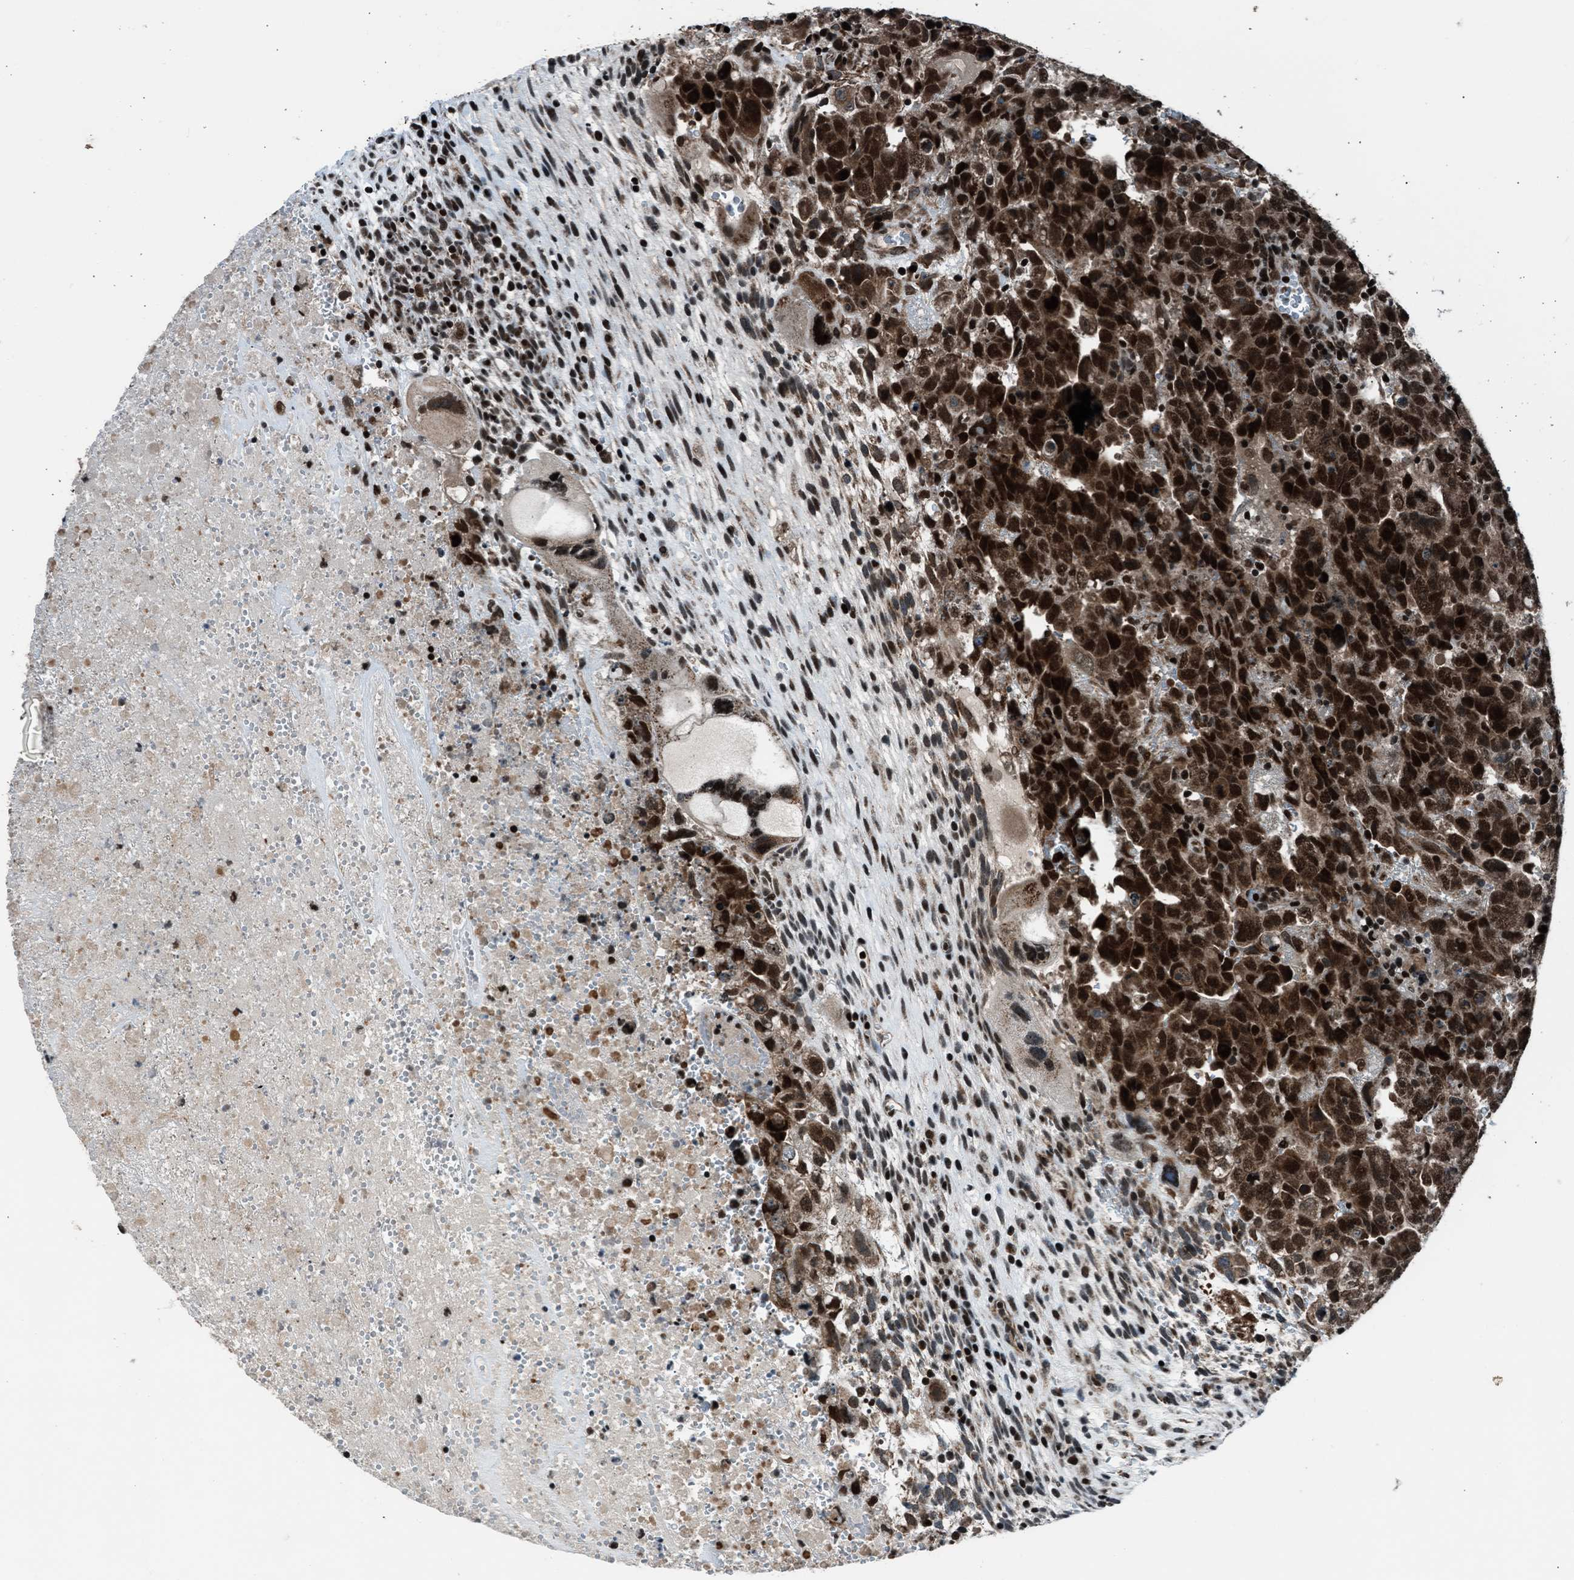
{"staining": {"intensity": "strong", "quantity": ">75%", "location": "nuclear"}, "tissue": "testis cancer", "cell_type": "Tumor cells", "image_type": "cancer", "snomed": [{"axis": "morphology", "description": "Carcinoma, Embryonal, NOS"}, {"axis": "topography", "description": "Testis"}], "caption": "The image exhibits staining of testis embryonal carcinoma, revealing strong nuclear protein staining (brown color) within tumor cells.", "gene": "MORC3", "patient": {"sex": "male", "age": 28}}